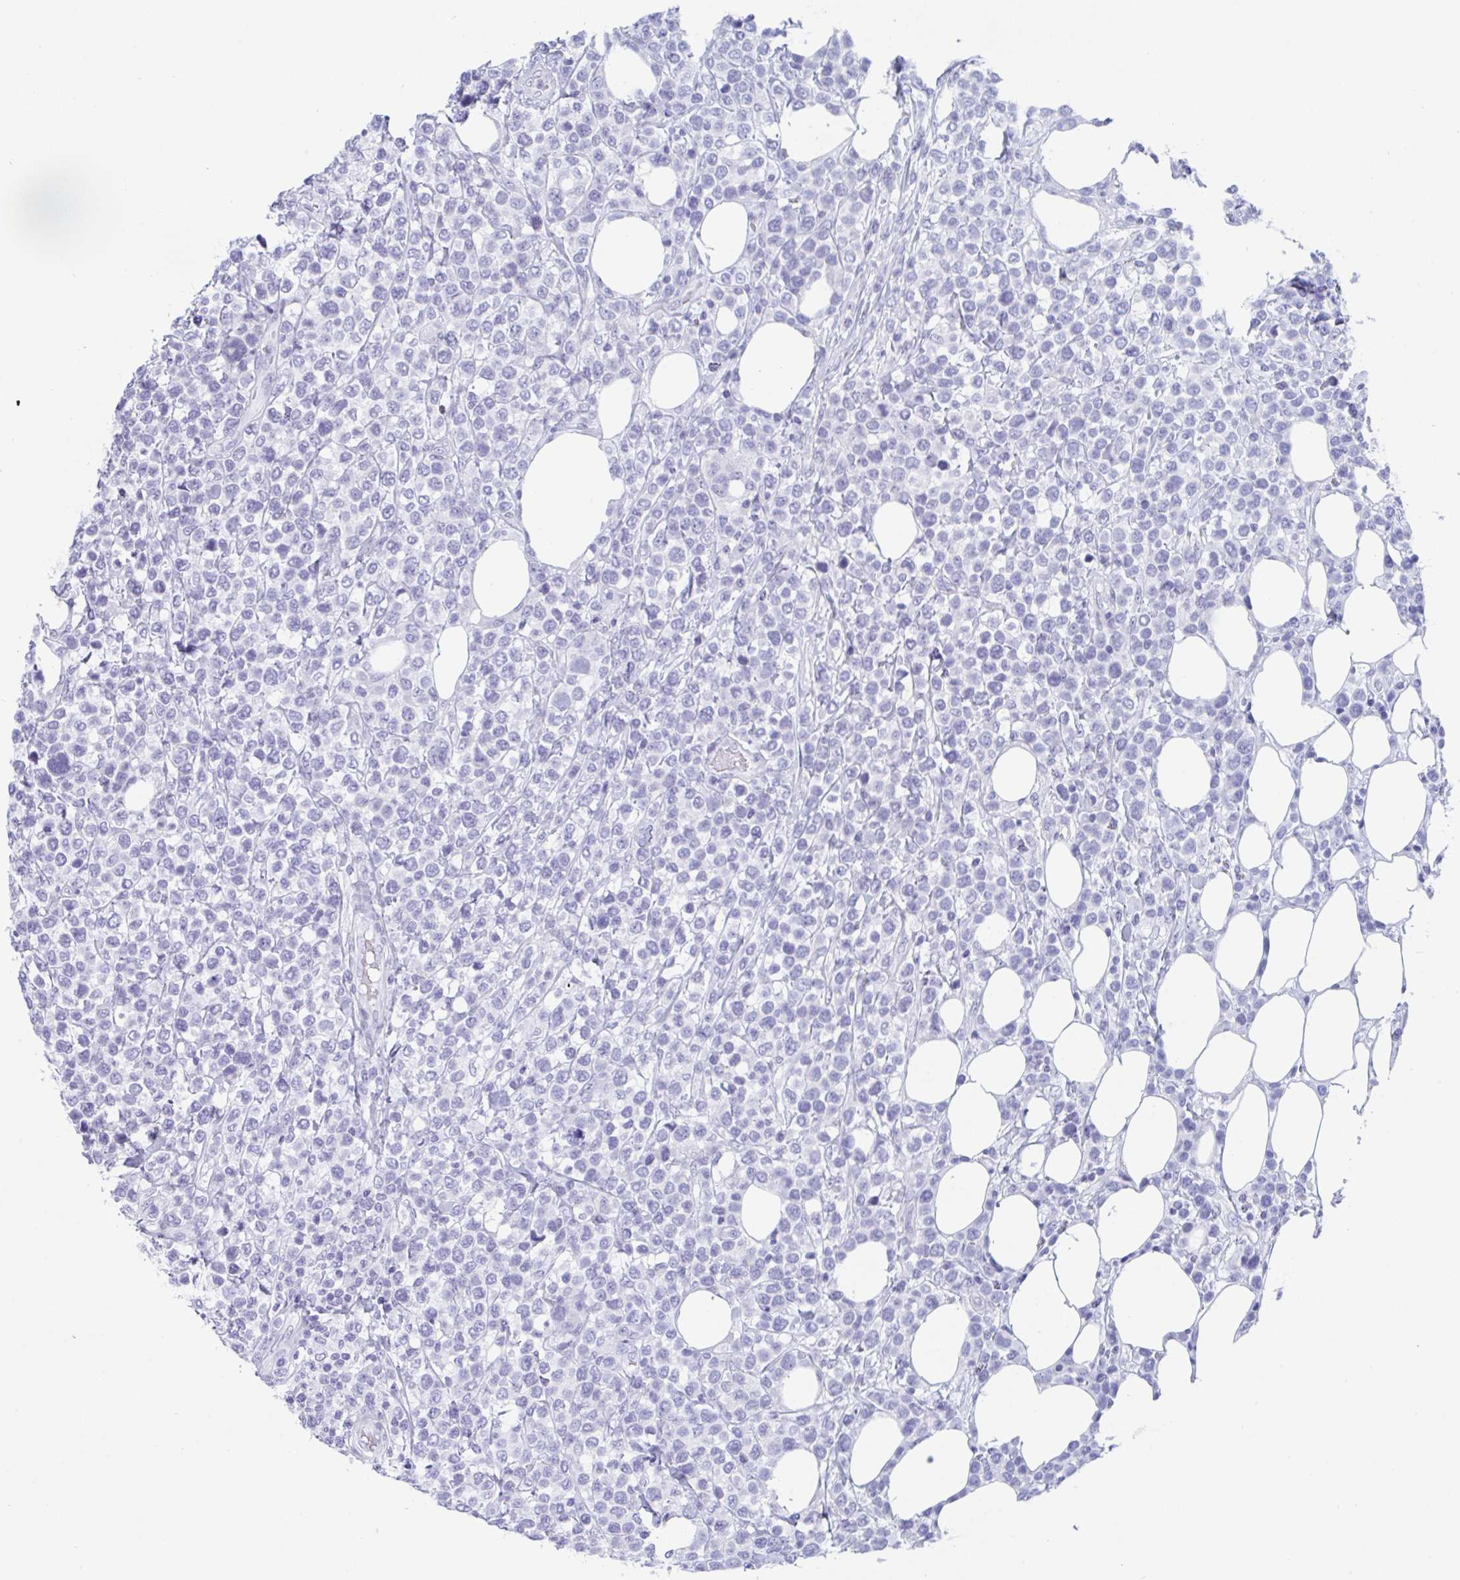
{"staining": {"intensity": "negative", "quantity": "none", "location": "none"}, "tissue": "lymphoma", "cell_type": "Tumor cells", "image_type": "cancer", "snomed": [{"axis": "morphology", "description": "Malignant lymphoma, non-Hodgkin's type, High grade"}, {"axis": "topography", "description": "Soft tissue"}], "caption": "IHC image of malignant lymphoma, non-Hodgkin's type (high-grade) stained for a protein (brown), which shows no staining in tumor cells.", "gene": "CDX4", "patient": {"sex": "female", "age": 56}}